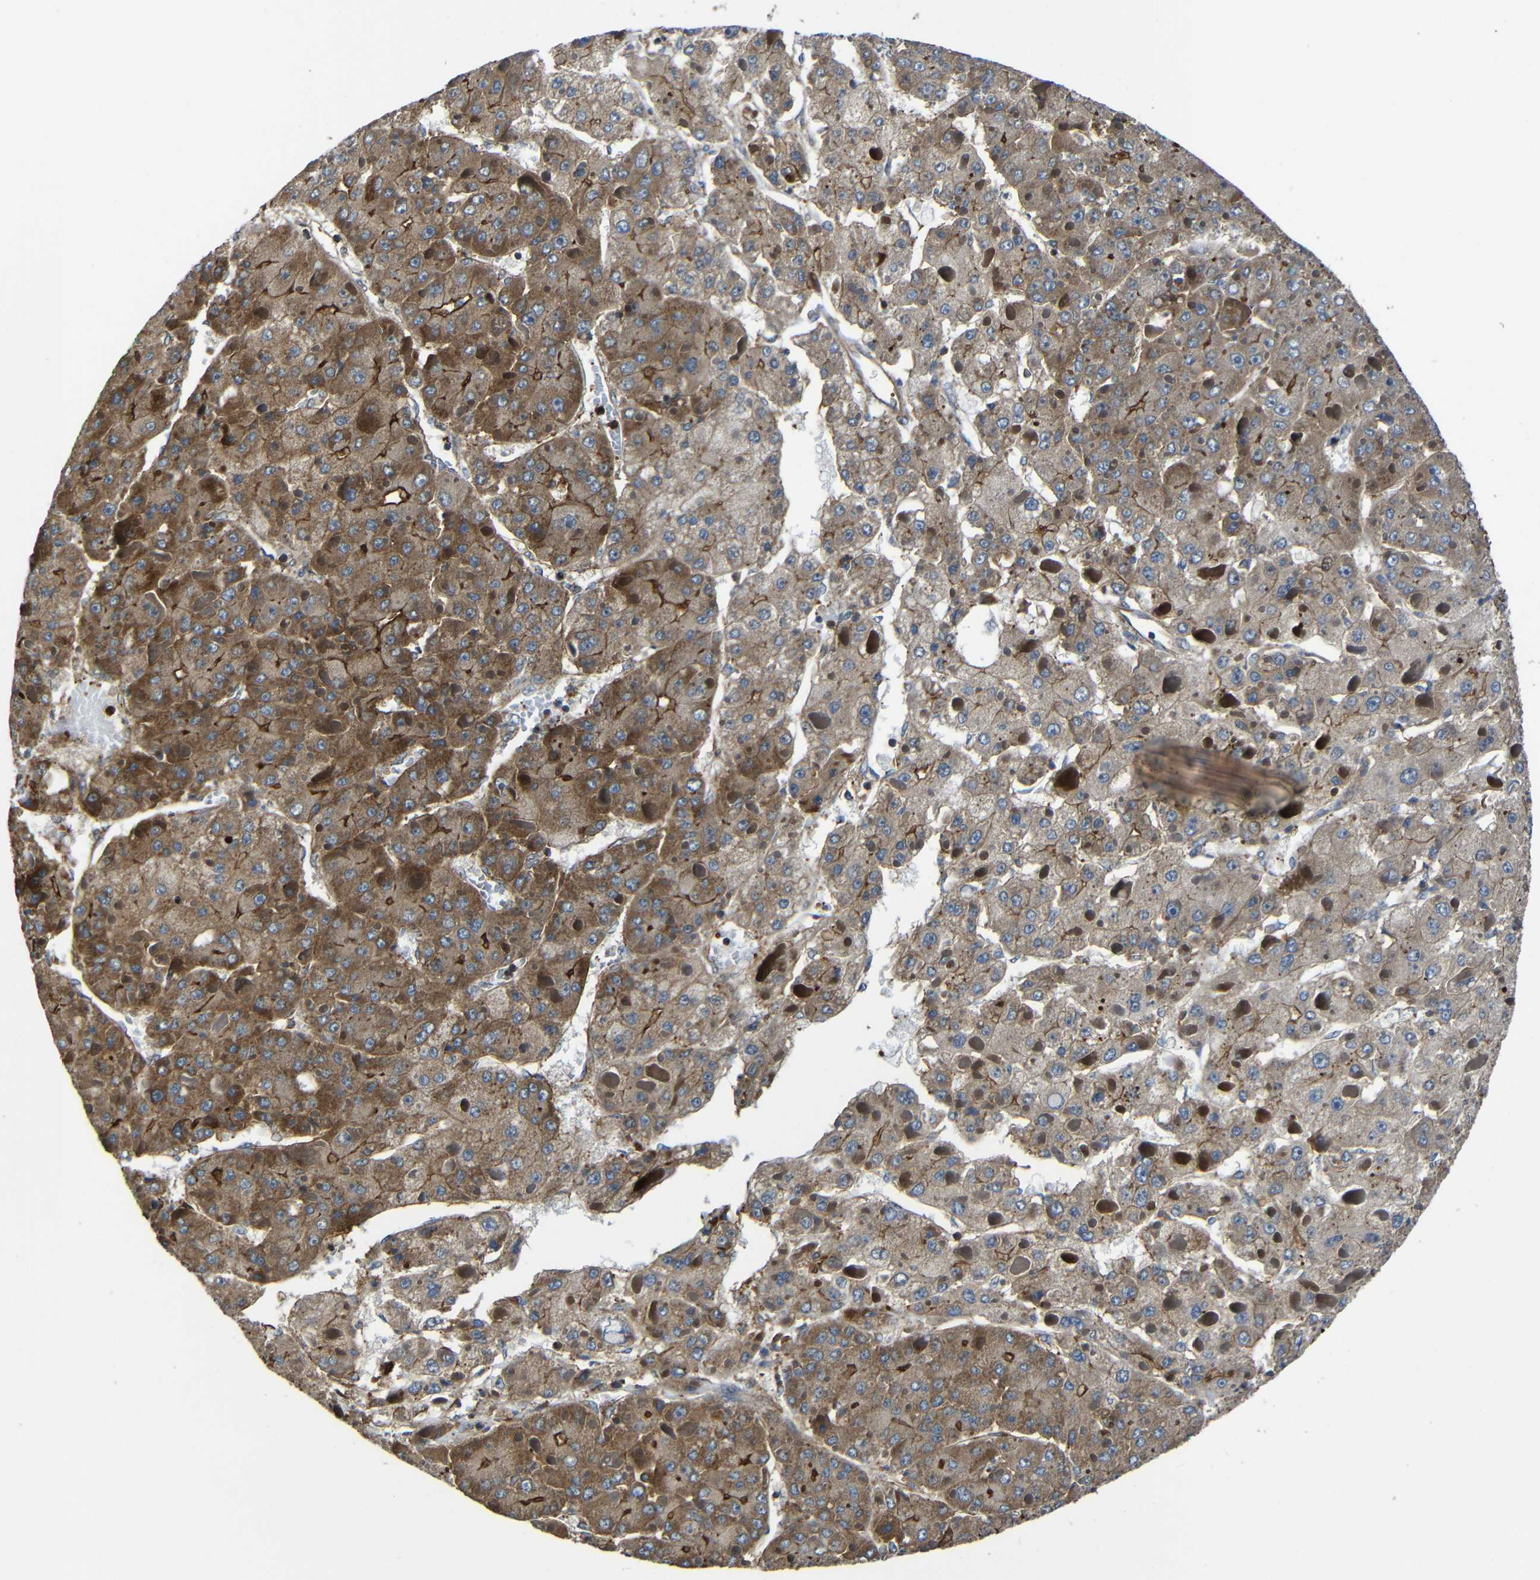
{"staining": {"intensity": "moderate", "quantity": ">75%", "location": "cytoplasmic/membranous"}, "tissue": "liver cancer", "cell_type": "Tumor cells", "image_type": "cancer", "snomed": [{"axis": "morphology", "description": "Carcinoma, Hepatocellular, NOS"}, {"axis": "topography", "description": "Liver"}], "caption": "Immunohistochemical staining of liver hepatocellular carcinoma displays medium levels of moderate cytoplasmic/membranous protein expression in approximately >75% of tumor cells. (DAB (3,3'-diaminobenzidine) IHC with brightfield microscopy, high magnification).", "gene": "PTCH1", "patient": {"sex": "female", "age": 73}}